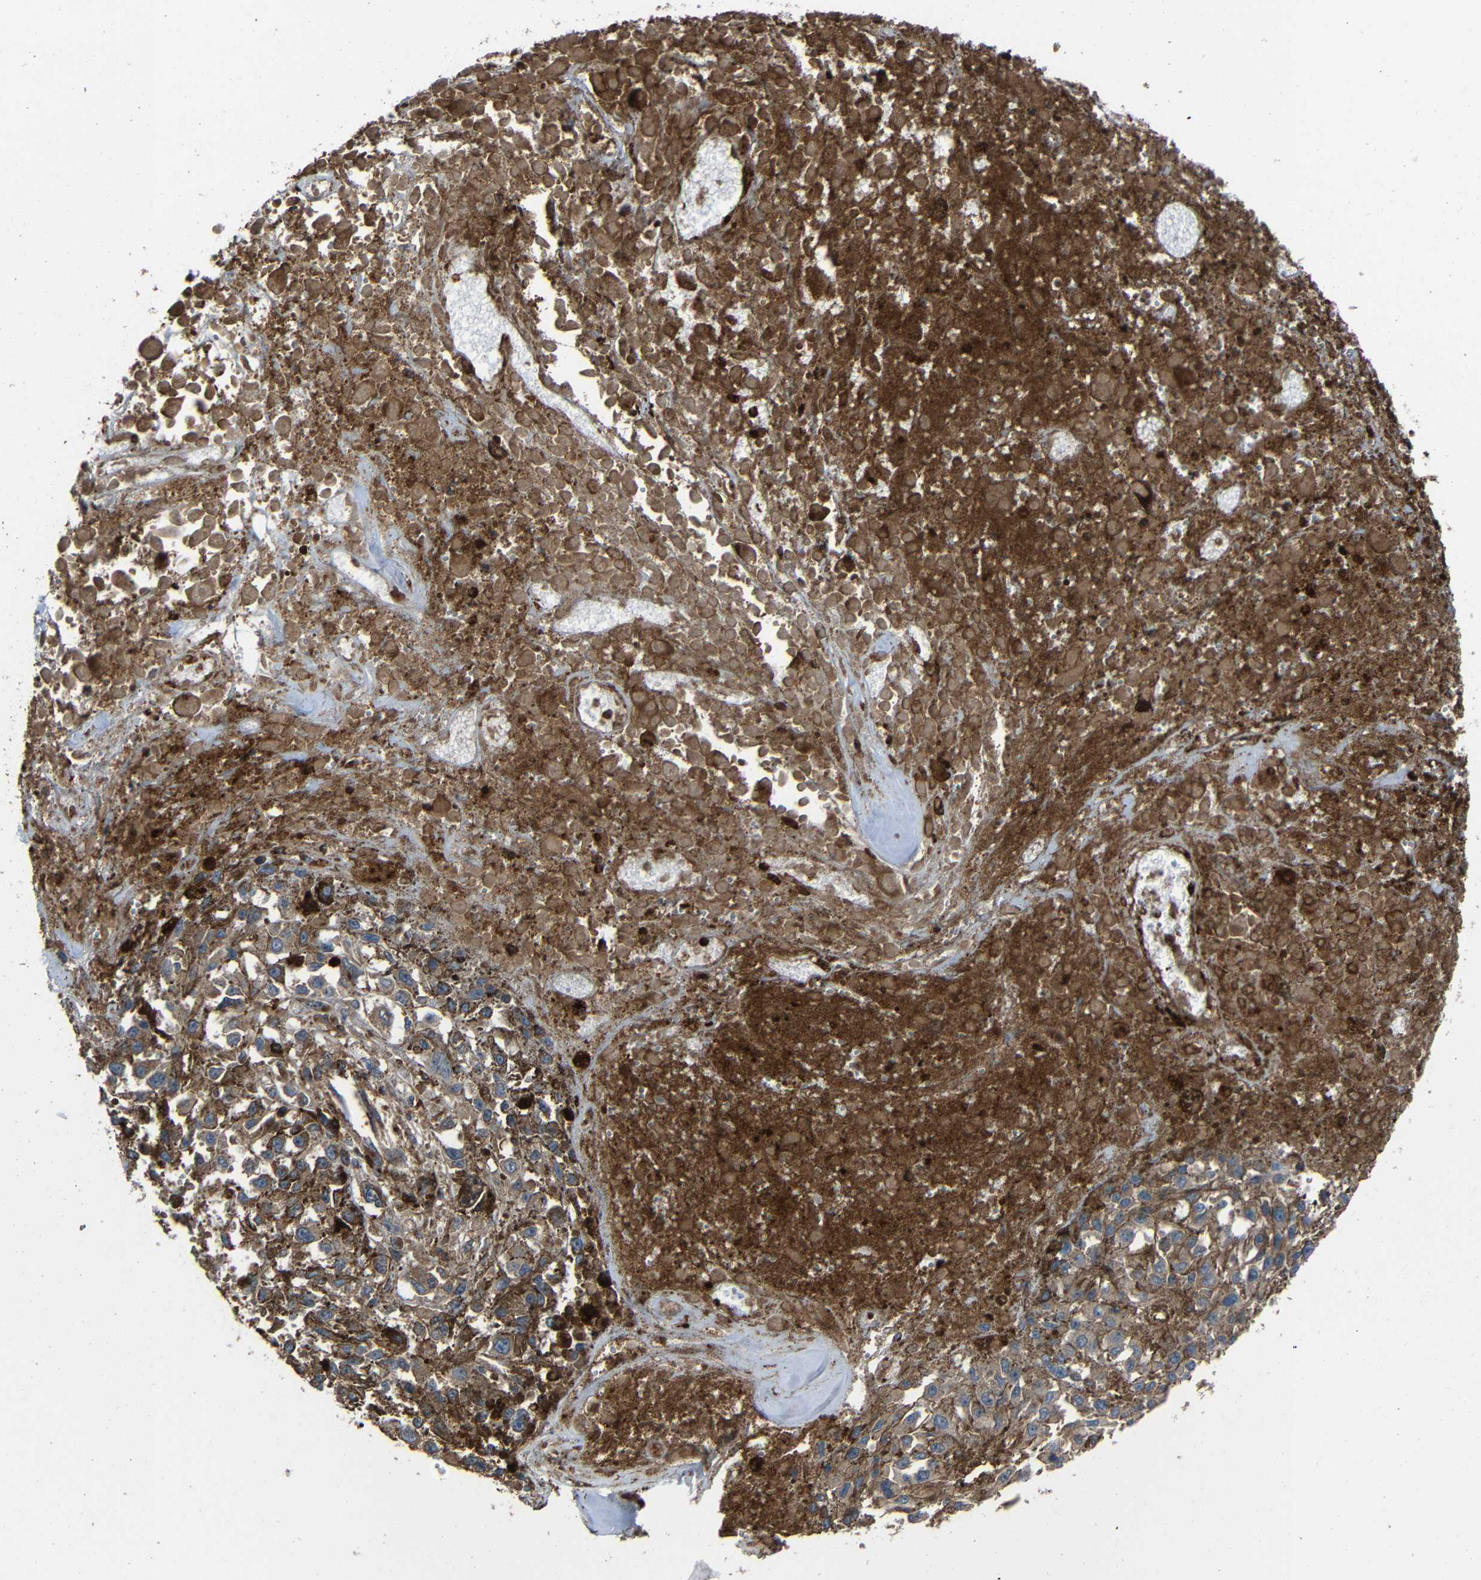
{"staining": {"intensity": "moderate", "quantity": ">75%", "location": "cytoplasmic/membranous"}, "tissue": "melanoma", "cell_type": "Tumor cells", "image_type": "cancer", "snomed": [{"axis": "morphology", "description": "Malignant melanoma, Metastatic site"}, {"axis": "topography", "description": "Lymph node"}], "caption": "Immunohistochemistry (IHC) micrograph of human melanoma stained for a protein (brown), which demonstrates medium levels of moderate cytoplasmic/membranous positivity in approximately >75% of tumor cells.", "gene": "ADGRE5", "patient": {"sex": "male", "age": 59}}